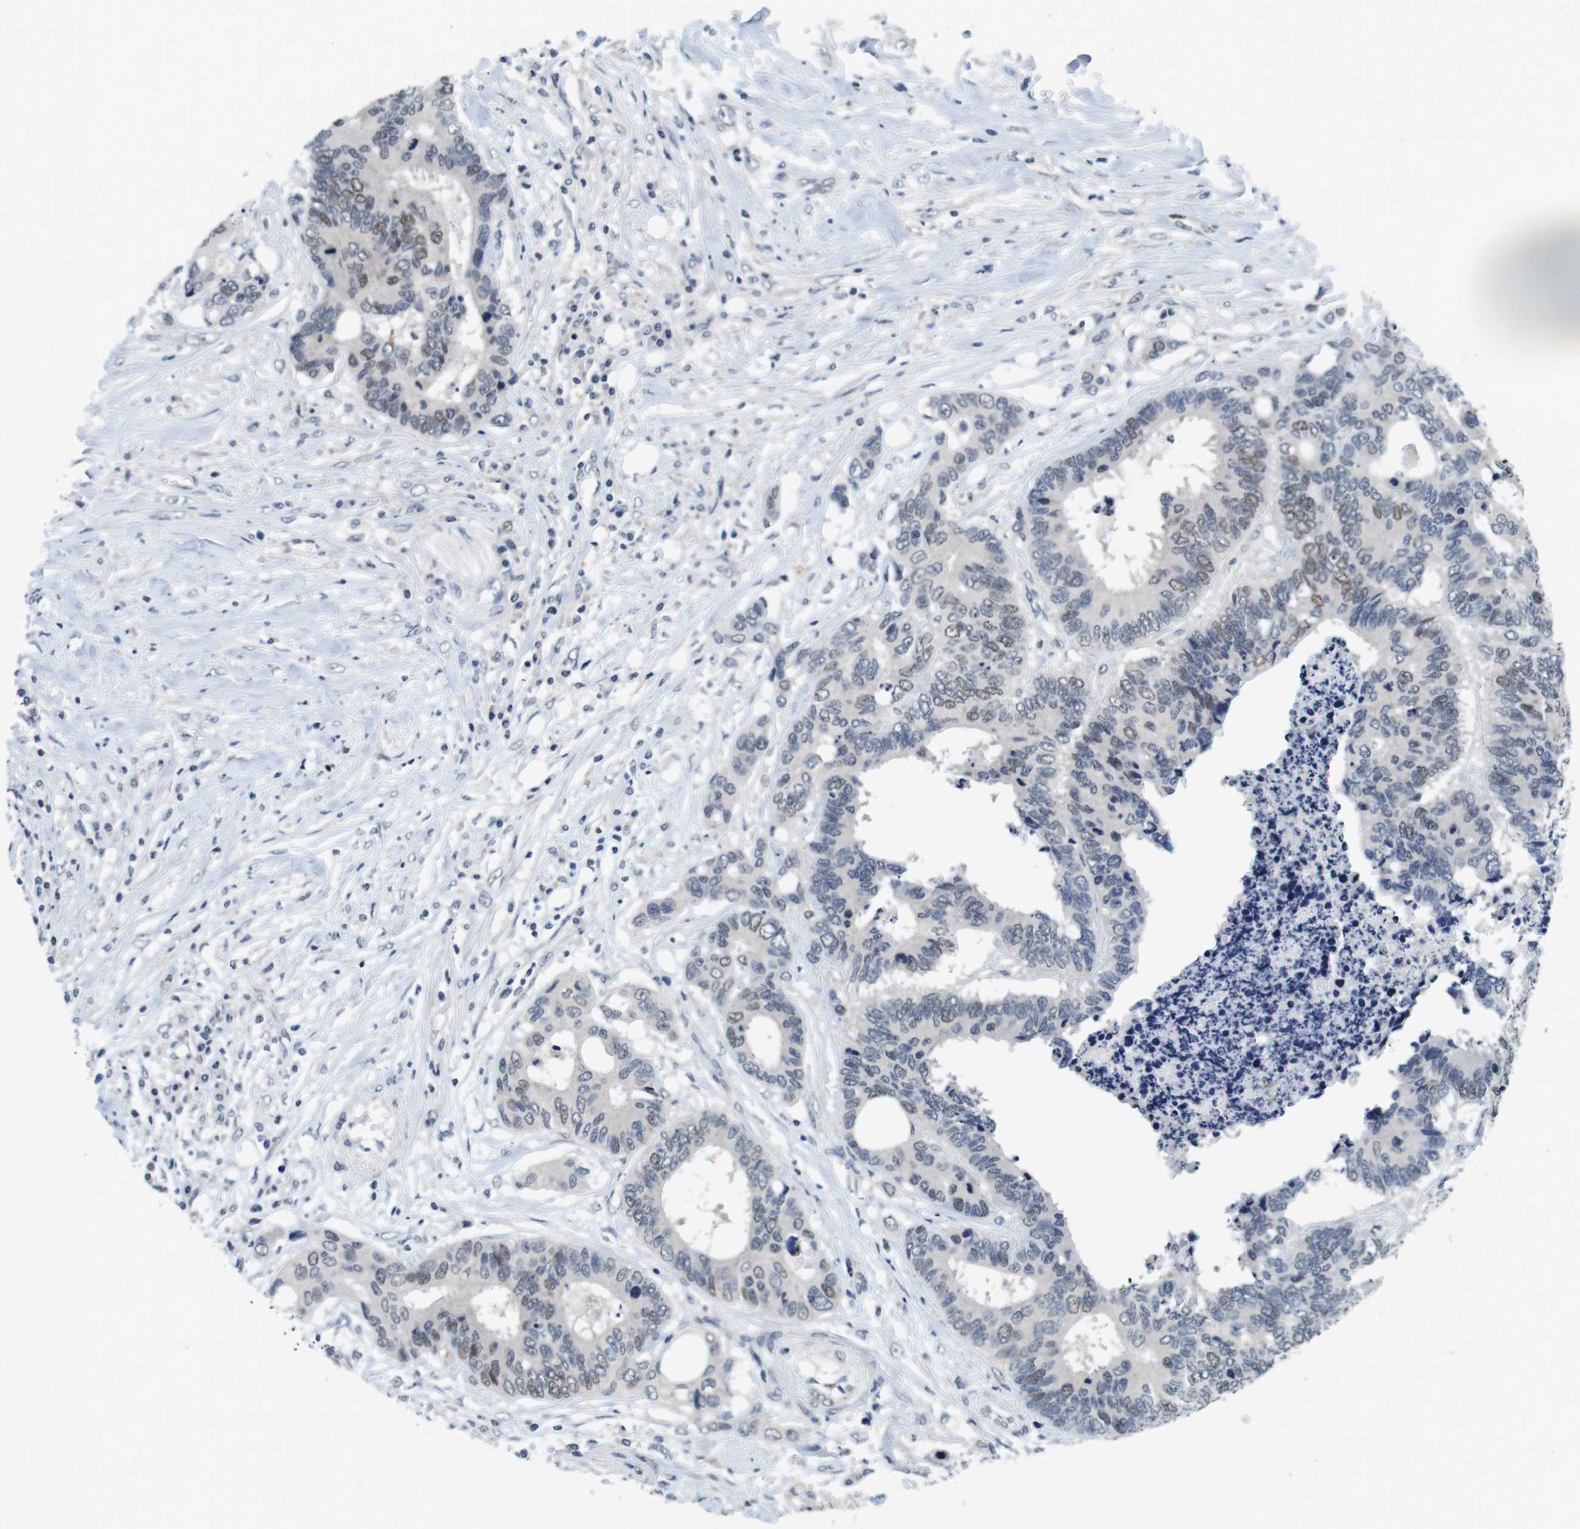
{"staining": {"intensity": "moderate", "quantity": "<25%", "location": "nuclear"}, "tissue": "colorectal cancer", "cell_type": "Tumor cells", "image_type": "cancer", "snomed": [{"axis": "morphology", "description": "Adenocarcinoma, NOS"}, {"axis": "topography", "description": "Rectum"}], "caption": "Human adenocarcinoma (colorectal) stained with a brown dye exhibits moderate nuclear positive positivity in about <25% of tumor cells.", "gene": "SKP2", "patient": {"sex": "male", "age": 55}}